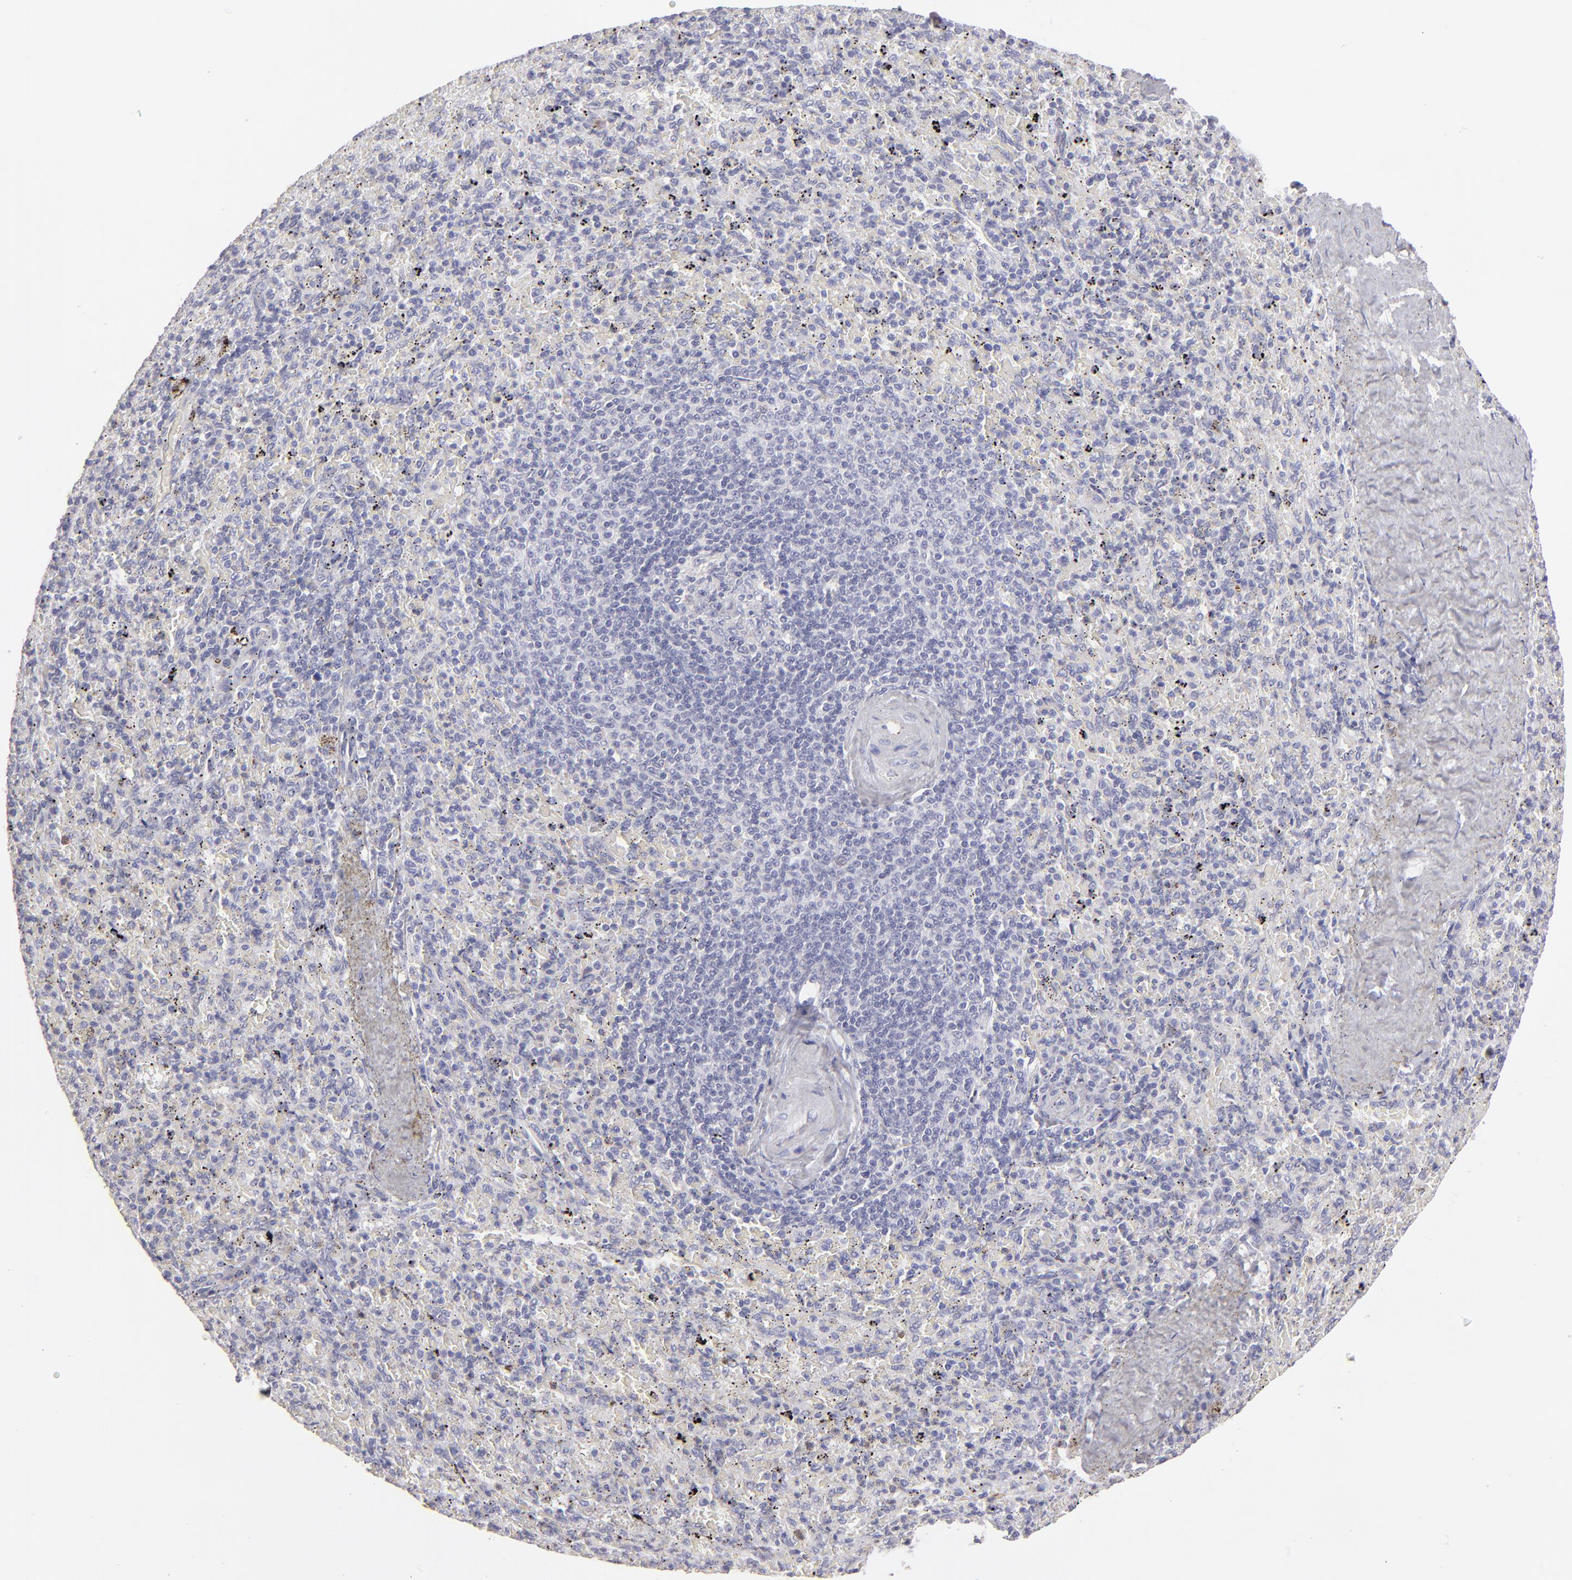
{"staining": {"intensity": "negative", "quantity": "none", "location": "none"}, "tissue": "spleen", "cell_type": "Cells in red pulp", "image_type": "normal", "snomed": [{"axis": "morphology", "description": "Normal tissue, NOS"}, {"axis": "topography", "description": "Spleen"}], "caption": "Unremarkable spleen was stained to show a protein in brown. There is no significant staining in cells in red pulp. (Stains: DAB immunohistochemistry (IHC) with hematoxylin counter stain, Microscopy: brightfield microscopy at high magnification).", "gene": "ABCC4", "patient": {"sex": "female", "age": 43}}